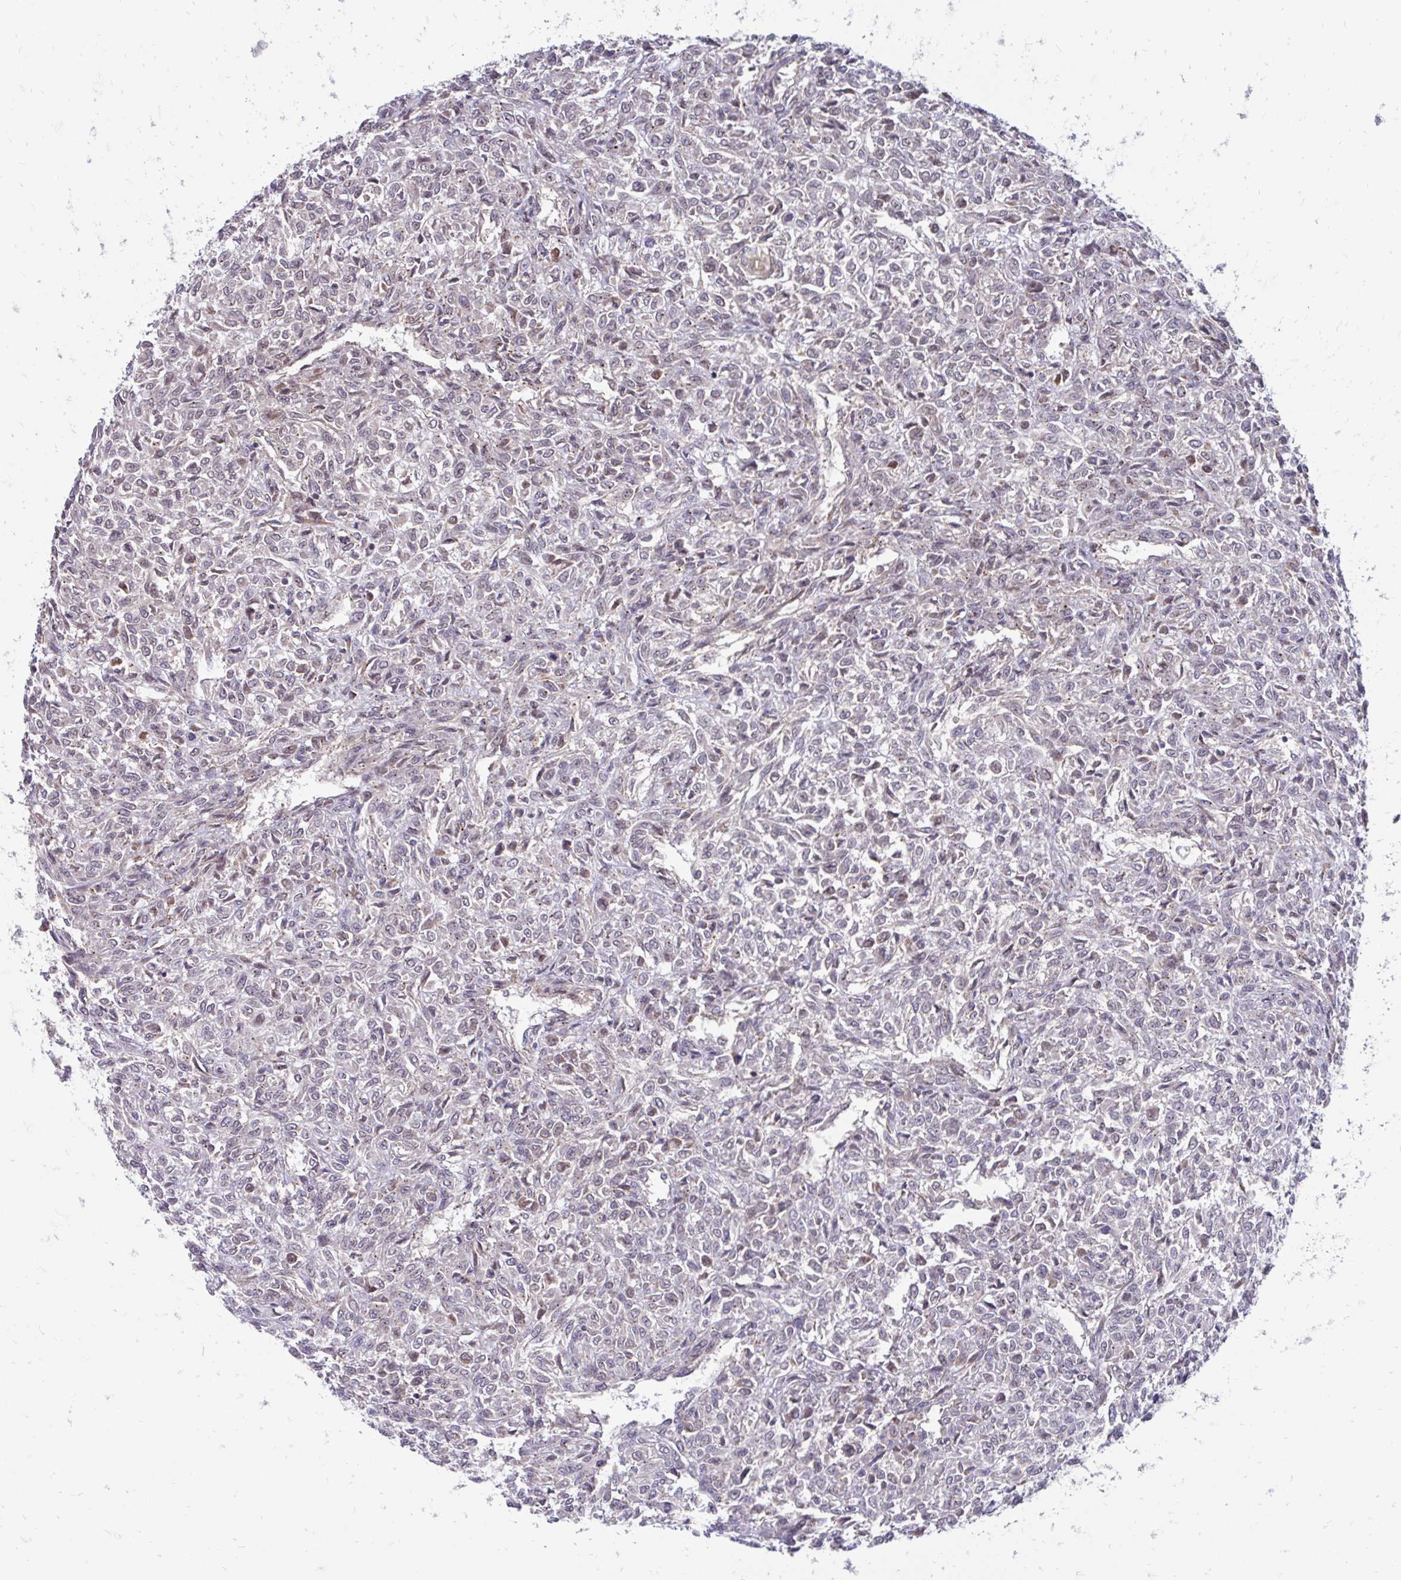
{"staining": {"intensity": "weak", "quantity": "<25%", "location": "nuclear"}, "tissue": "renal cancer", "cell_type": "Tumor cells", "image_type": "cancer", "snomed": [{"axis": "morphology", "description": "Adenocarcinoma, NOS"}, {"axis": "topography", "description": "Kidney"}], "caption": "Immunohistochemistry (IHC) histopathology image of human renal cancer (adenocarcinoma) stained for a protein (brown), which demonstrates no positivity in tumor cells.", "gene": "ITPR2", "patient": {"sex": "male", "age": 58}}